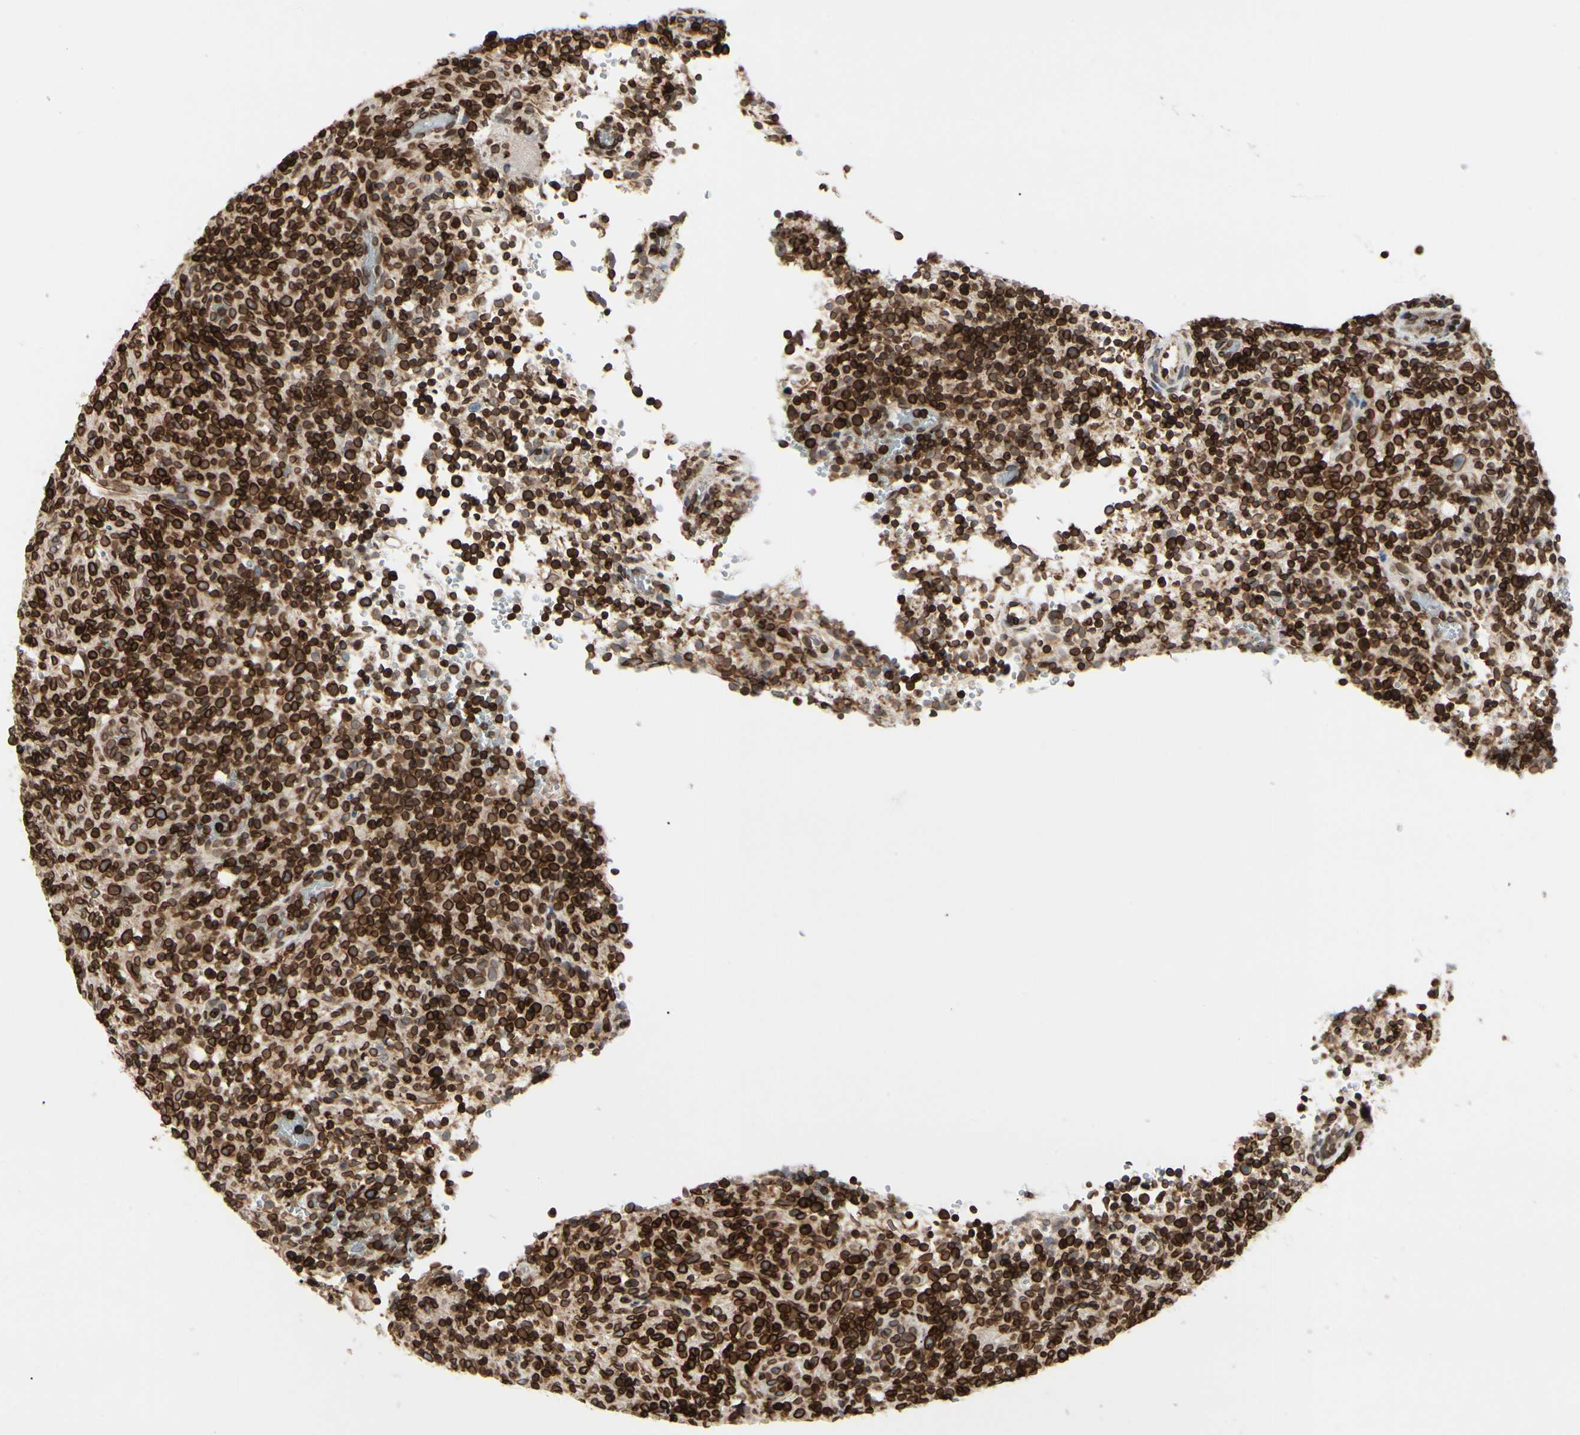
{"staining": {"intensity": "strong", "quantity": ">75%", "location": "cytoplasmic/membranous,nuclear"}, "tissue": "lymphoma", "cell_type": "Tumor cells", "image_type": "cancer", "snomed": [{"axis": "morphology", "description": "Malignant lymphoma, non-Hodgkin's type, High grade"}, {"axis": "topography", "description": "Lymph node"}], "caption": "Tumor cells demonstrate high levels of strong cytoplasmic/membranous and nuclear expression in about >75% of cells in lymphoma.", "gene": "TMPO", "patient": {"sex": "female", "age": 76}}